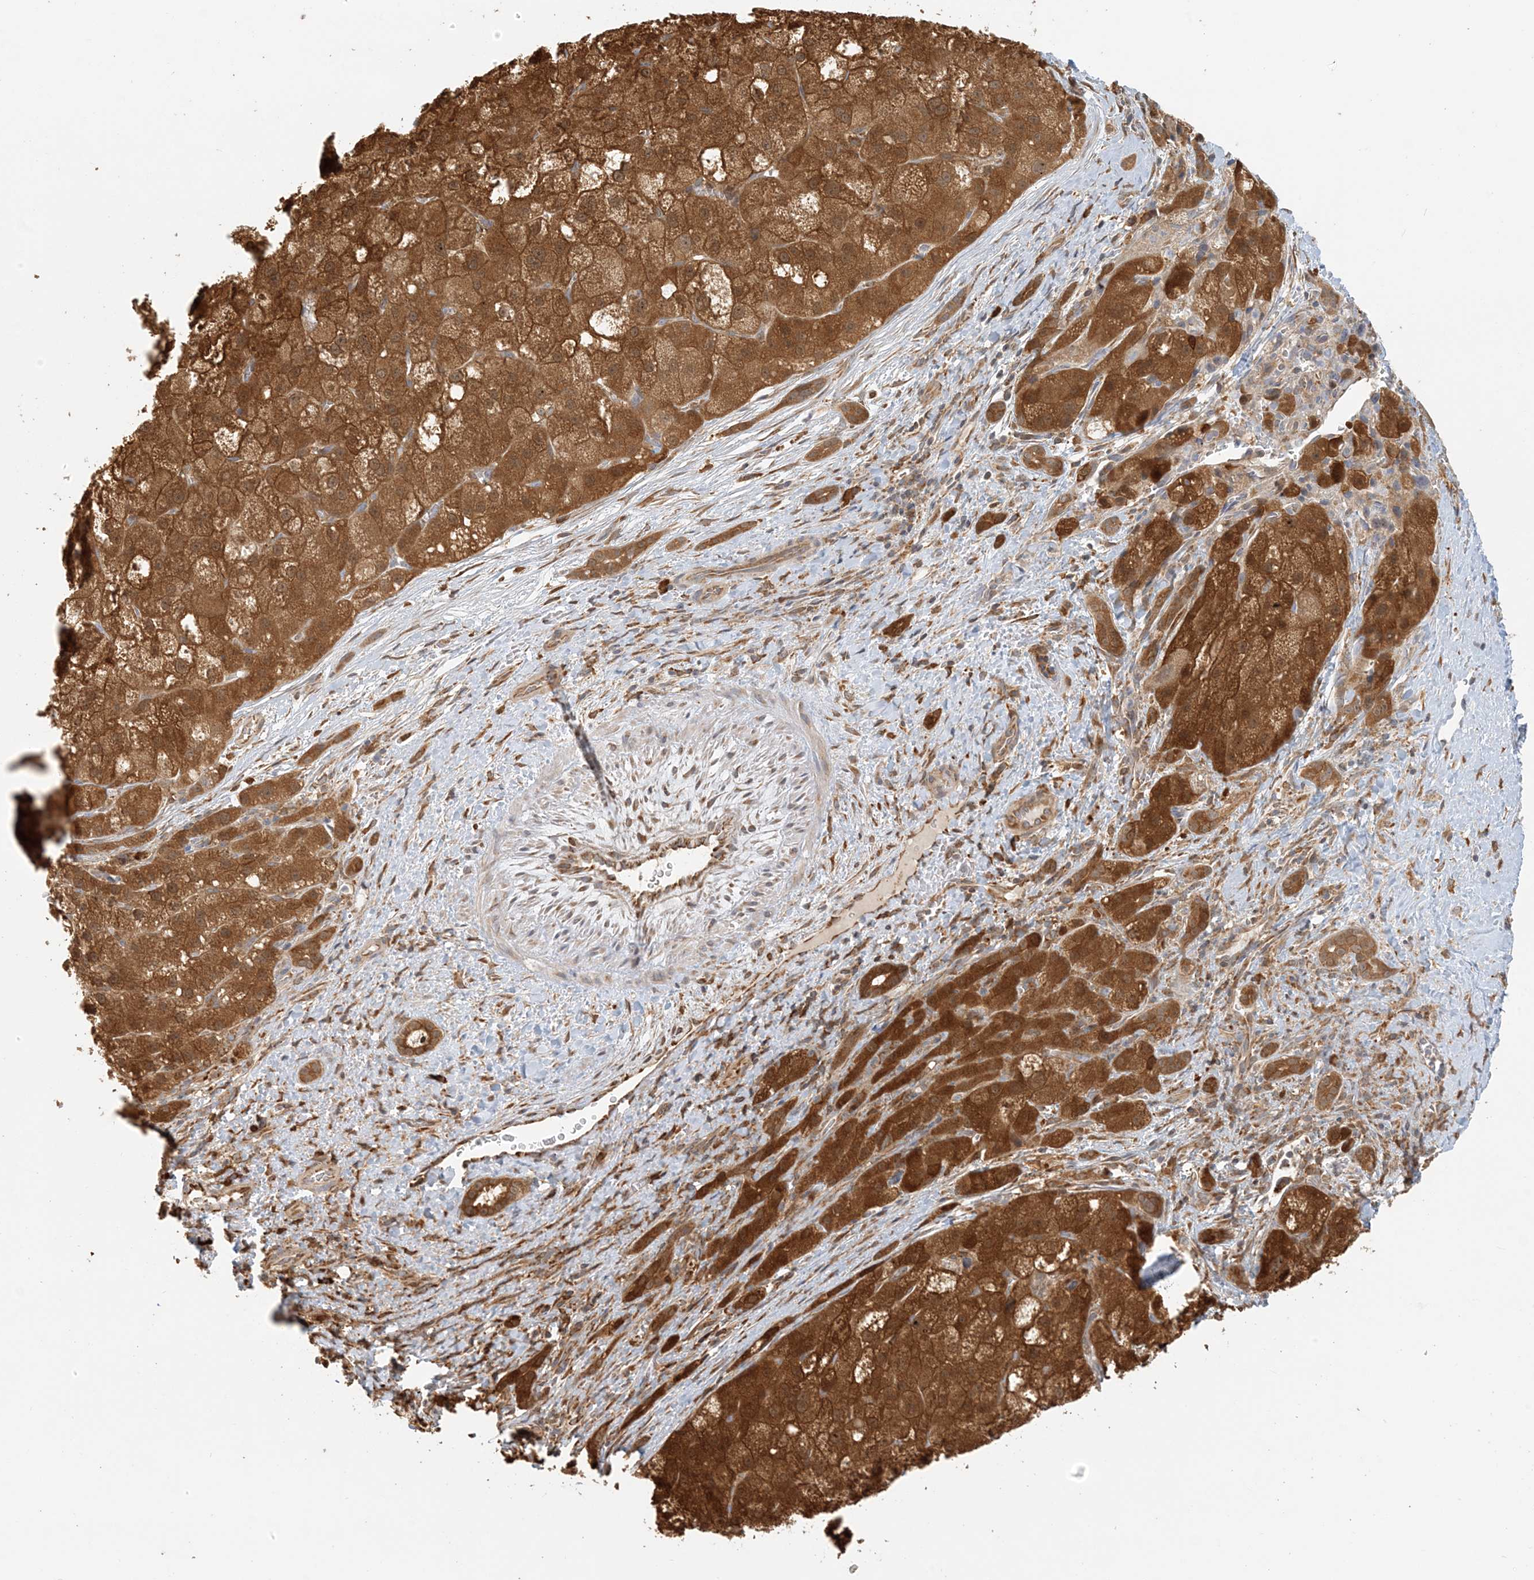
{"staining": {"intensity": "strong", "quantity": ">75%", "location": "cytoplasmic/membranous"}, "tissue": "liver cancer", "cell_type": "Tumor cells", "image_type": "cancer", "snomed": [{"axis": "morphology", "description": "Carcinoma, Hepatocellular, NOS"}, {"axis": "topography", "description": "Liver"}], "caption": "Immunohistochemical staining of human hepatocellular carcinoma (liver) displays high levels of strong cytoplasmic/membranous expression in approximately >75% of tumor cells.", "gene": "HNMT", "patient": {"sex": "male", "age": 57}}